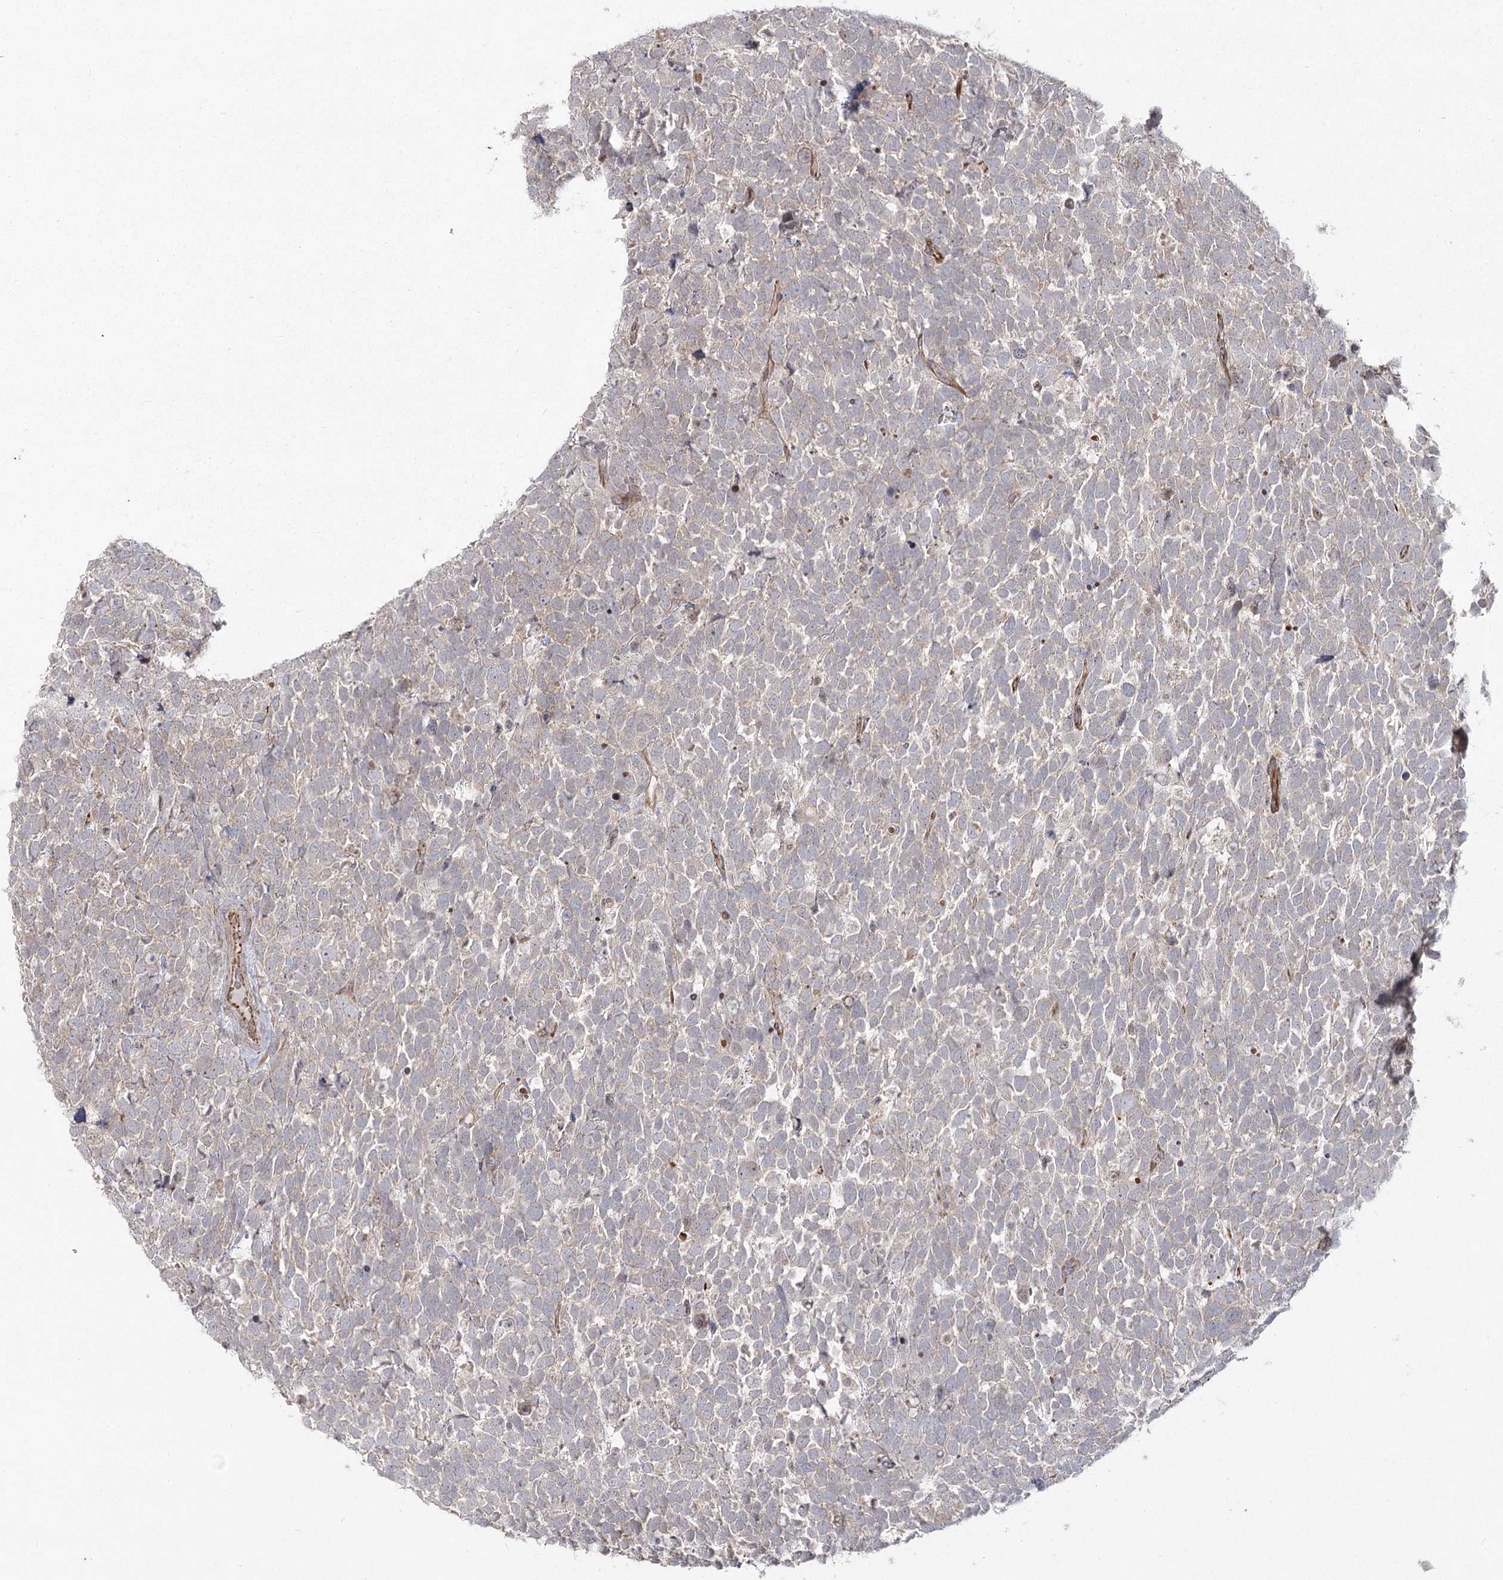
{"staining": {"intensity": "negative", "quantity": "none", "location": "none"}, "tissue": "urothelial cancer", "cell_type": "Tumor cells", "image_type": "cancer", "snomed": [{"axis": "morphology", "description": "Urothelial carcinoma, High grade"}, {"axis": "topography", "description": "Urinary bladder"}], "caption": "A high-resolution image shows immunohistochemistry staining of urothelial carcinoma (high-grade), which displays no significant expression in tumor cells.", "gene": "AP2M1", "patient": {"sex": "female", "age": 82}}